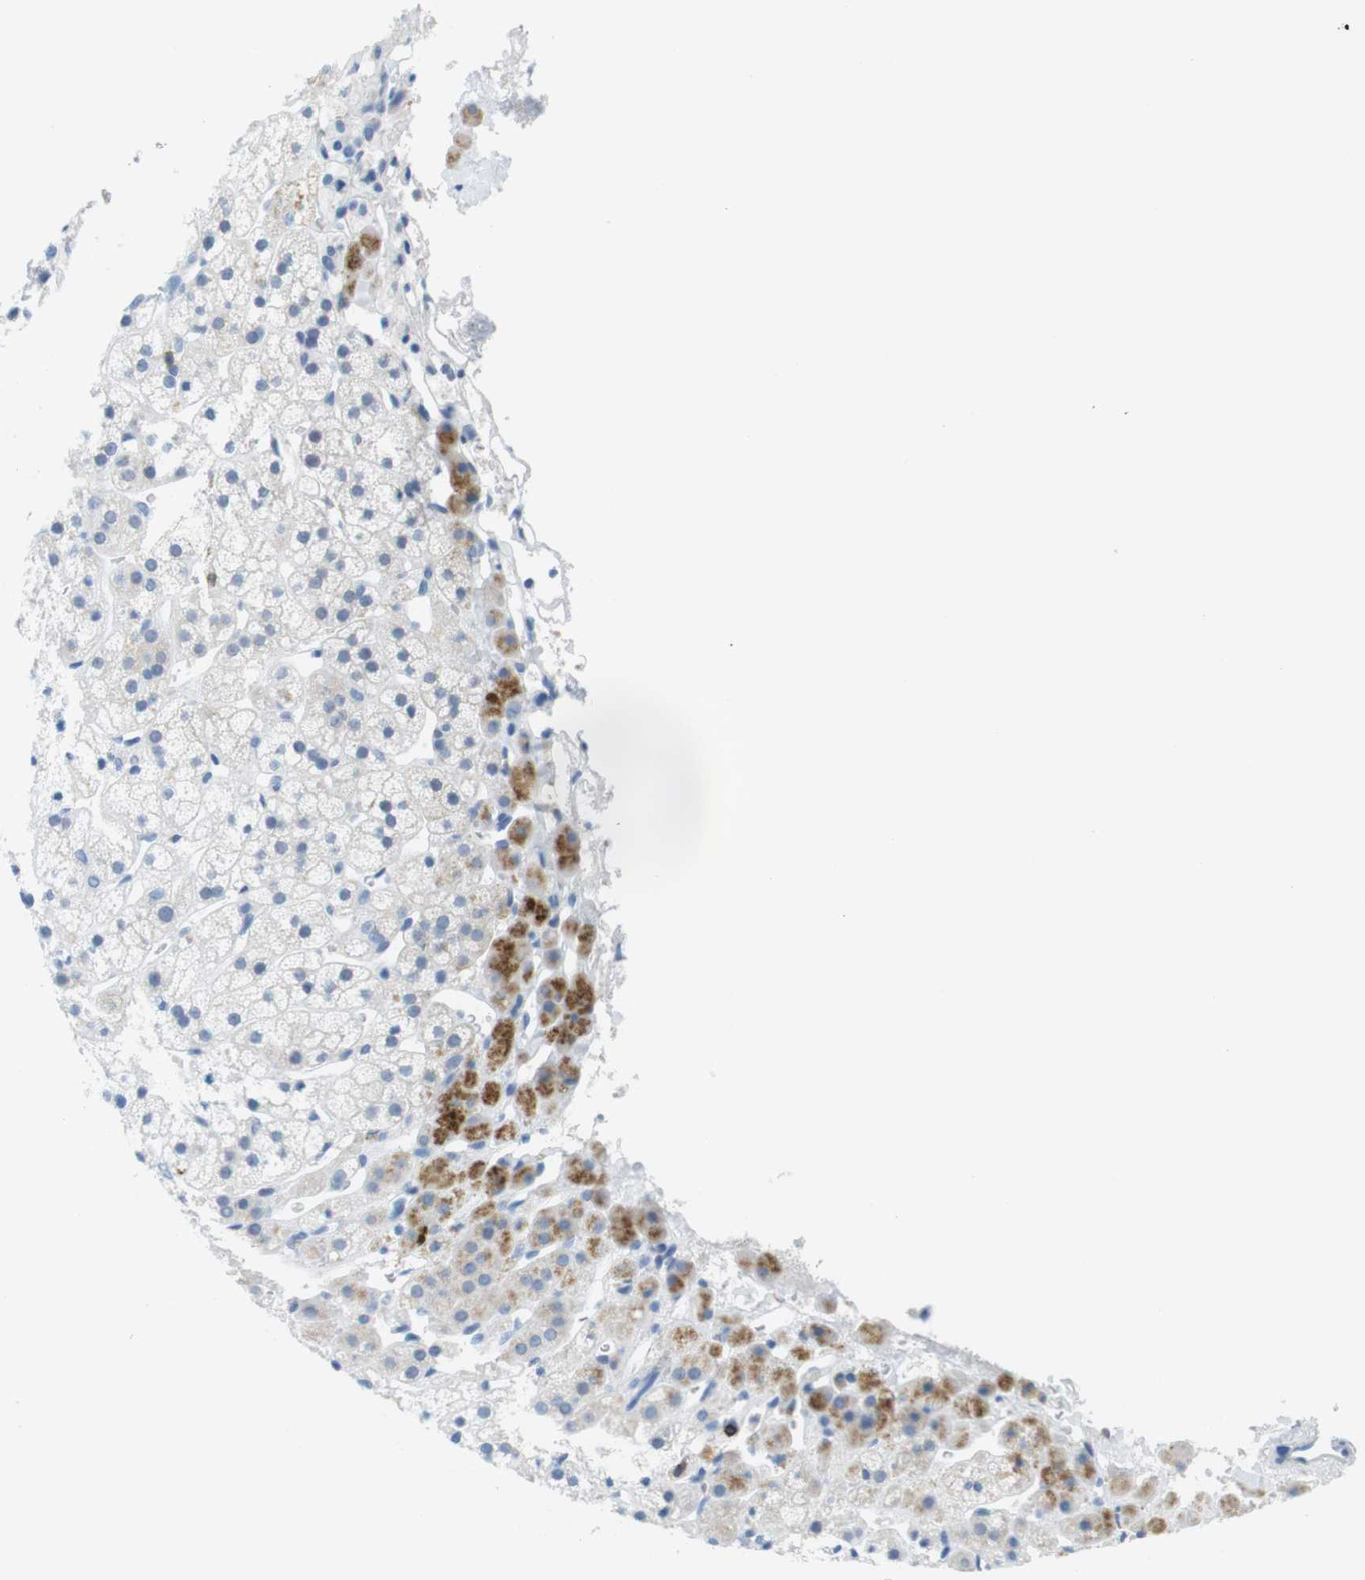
{"staining": {"intensity": "moderate", "quantity": "<25%", "location": "cytoplasmic/membranous"}, "tissue": "adrenal gland", "cell_type": "Glandular cells", "image_type": "normal", "snomed": [{"axis": "morphology", "description": "Normal tissue, NOS"}, {"axis": "topography", "description": "Adrenal gland"}], "caption": "This photomicrograph shows unremarkable adrenal gland stained with immunohistochemistry to label a protein in brown. The cytoplasmic/membranous of glandular cells show moderate positivity for the protein. Nuclei are counter-stained blue.", "gene": "CD5", "patient": {"sex": "male", "age": 56}}